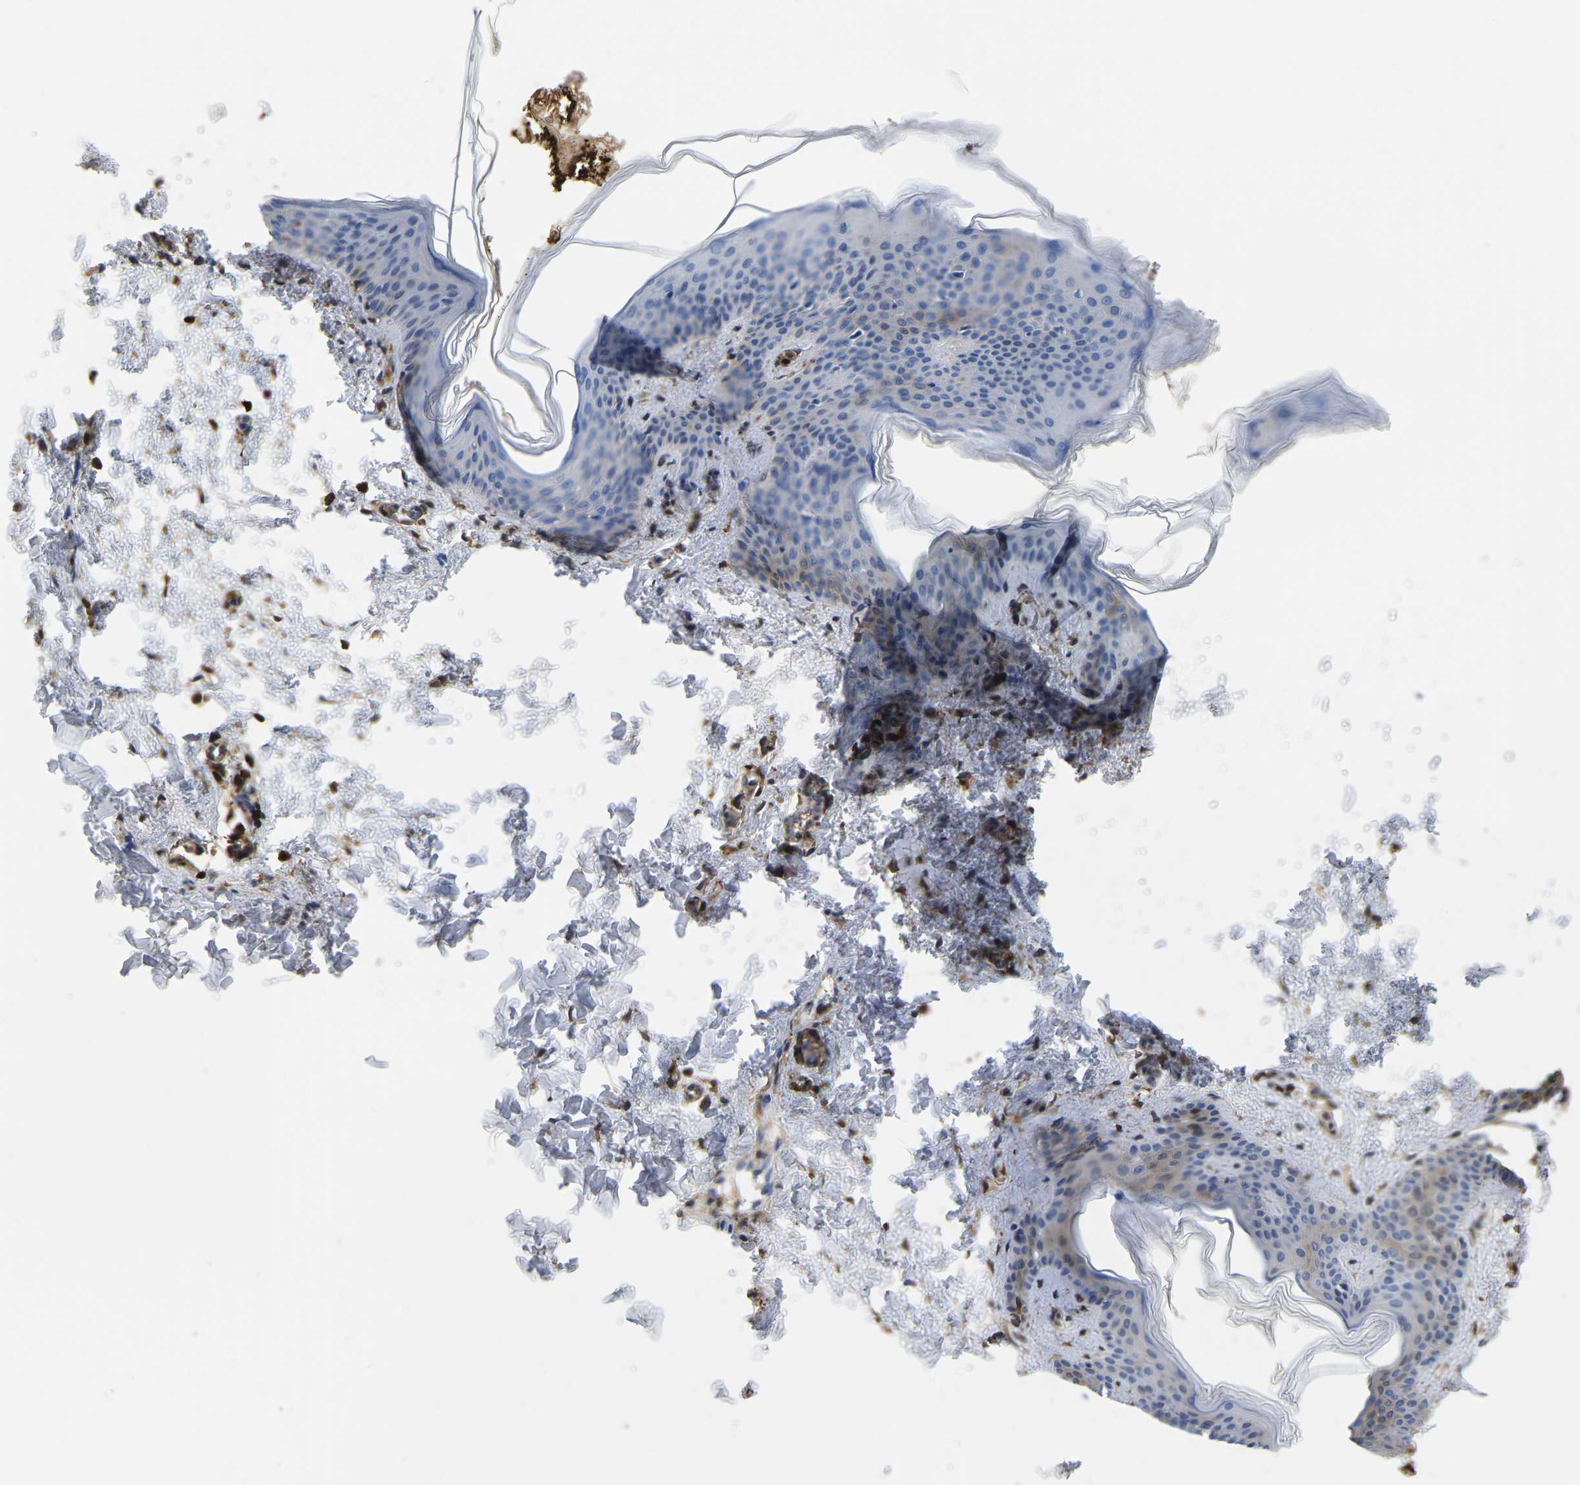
{"staining": {"intensity": "moderate", "quantity": ">75%", "location": "cytoplasmic/membranous"}, "tissue": "skin", "cell_type": "Fibroblasts", "image_type": "normal", "snomed": [{"axis": "morphology", "description": "Normal tissue, NOS"}, {"axis": "topography", "description": "Skin"}], "caption": "Protein expression analysis of benign human skin reveals moderate cytoplasmic/membranous staining in approximately >75% of fibroblasts.", "gene": "LDHB", "patient": {"sex": "female", "age": 17}}